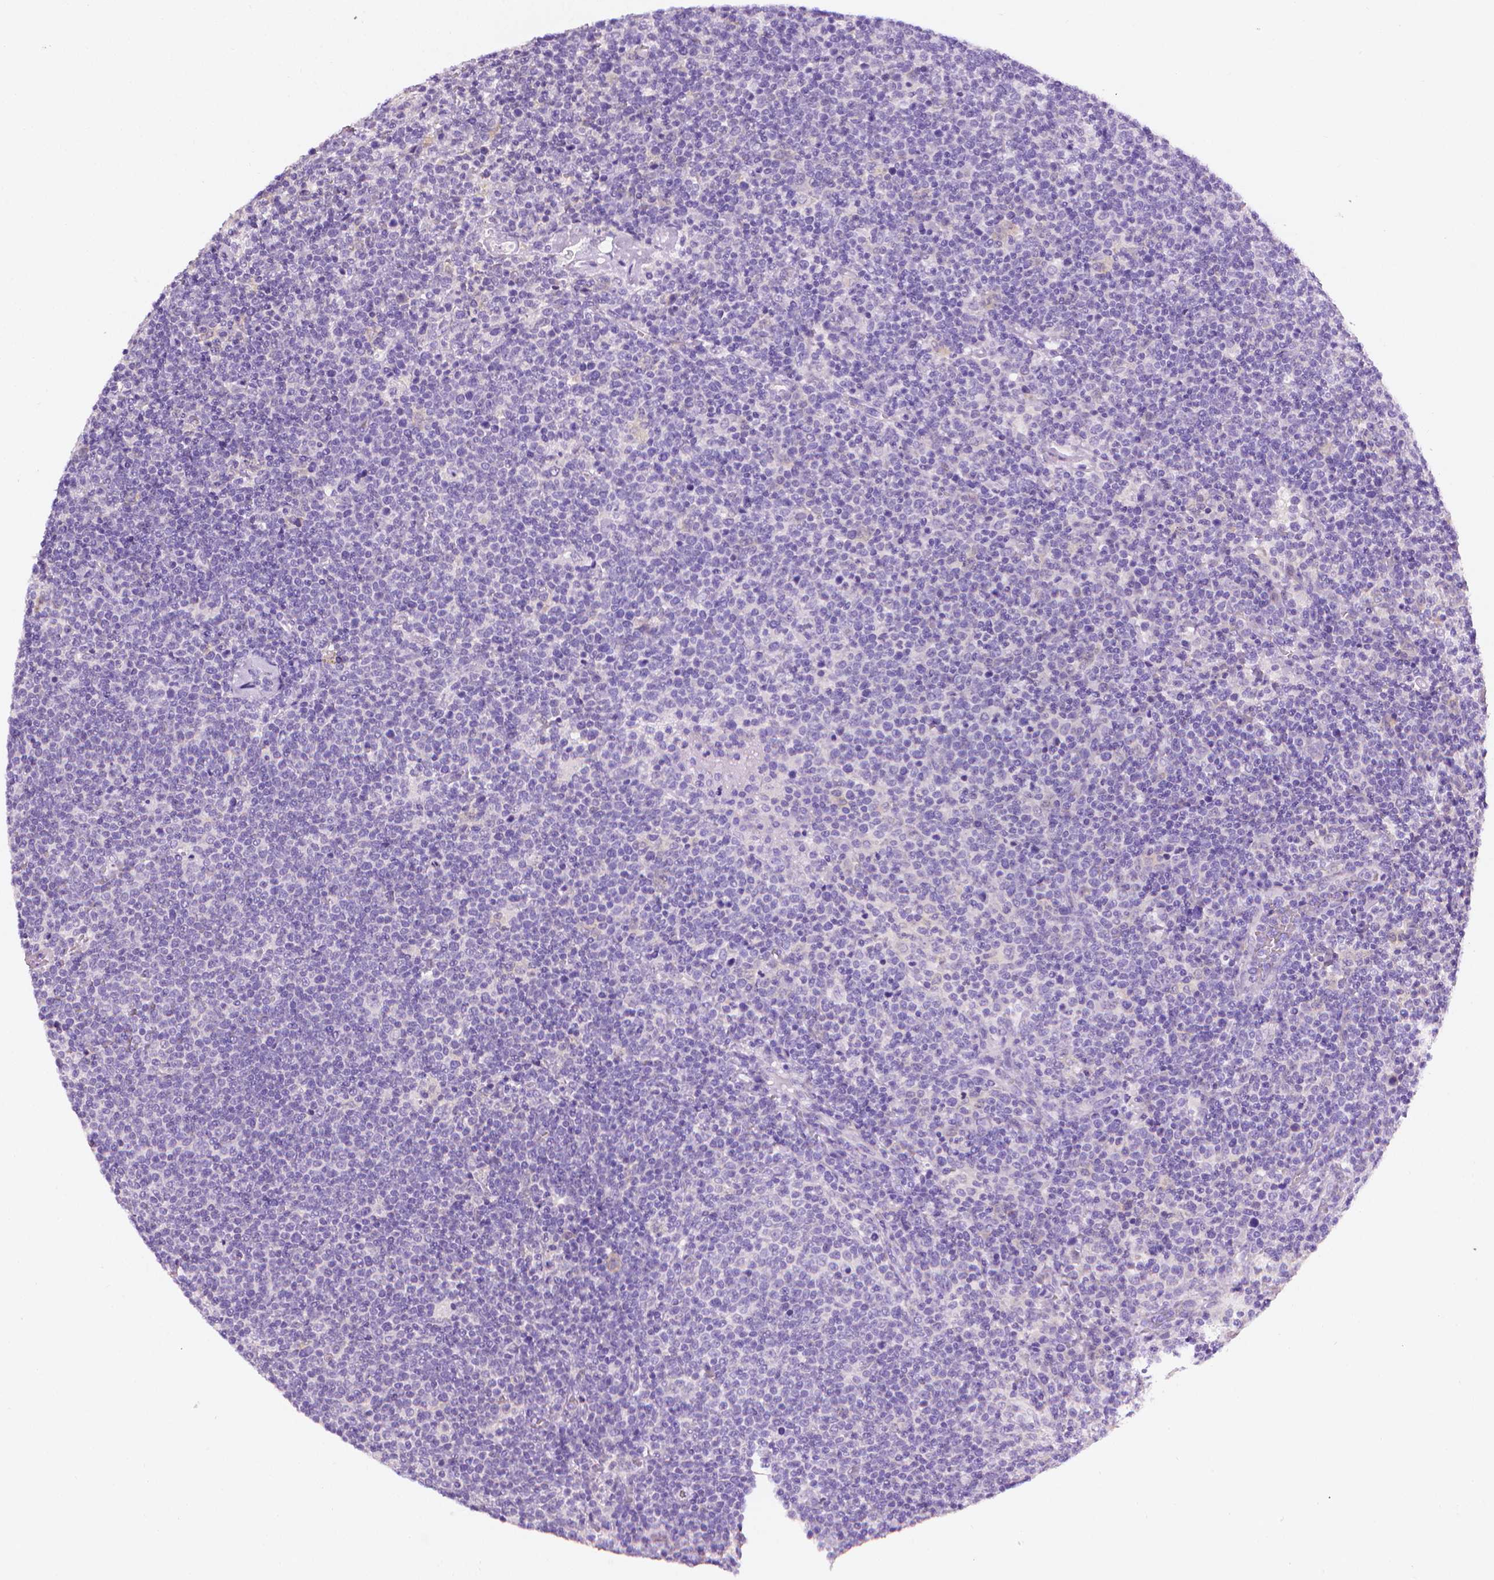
{"staining": {"intensity": "negative", "quantity": "none", "location": "none"}, "tissue": "lymphoma", "cell_type": "Tumor cells", "image_type": "cancer", "snomed": [{"axis": "morphology", "description": "Malignant lymphoma, non-Hodgkin's type, High grade"}, {"axis": "topography", "description": "Lymph node"}], "caption": "This is a micrograph of IHC staining of lymphoma, which shows no staining in tumor cells.", "gene": "FASN", "patient": {"sex": "male", "age": 61}}